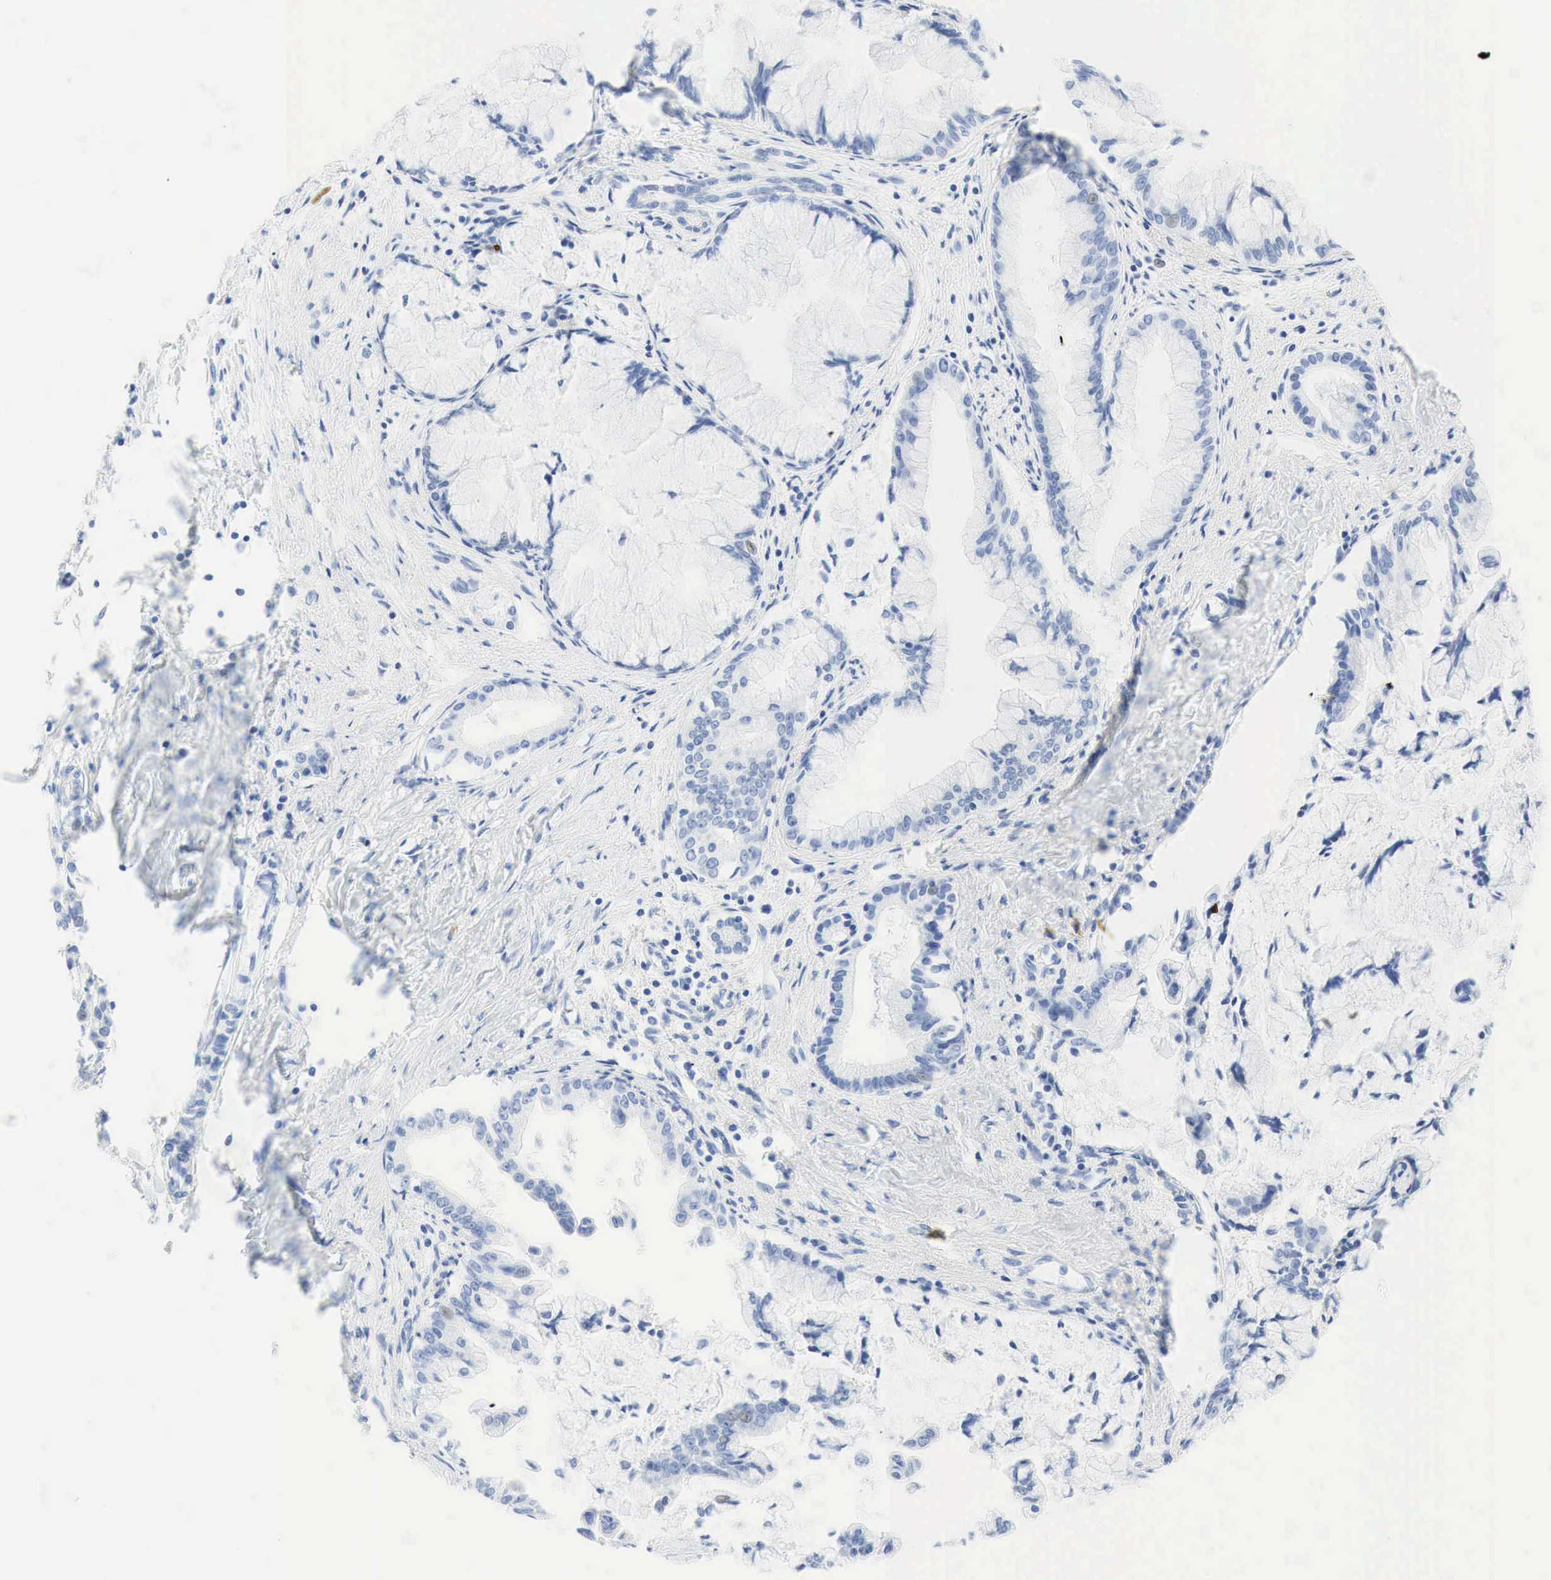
{"staining": {"intensity": "negative", "quantity": "none", "location": "none"}, "tissue": "pancreatic cancer", "cell_type": "Tumor cells", "image_type": "cancer", "snomed": [{"axis": "morphology", "description": "Adenocarcinoma, NOS"}, {"axis": "topography", "description": "Pancreas"}], "caption": "Immunohistochemical staining of pancreatic cancer exhibits no significant expression in tumor cells.", "gene": "INHA", "patient": {"sex": "male", "age": 59}}